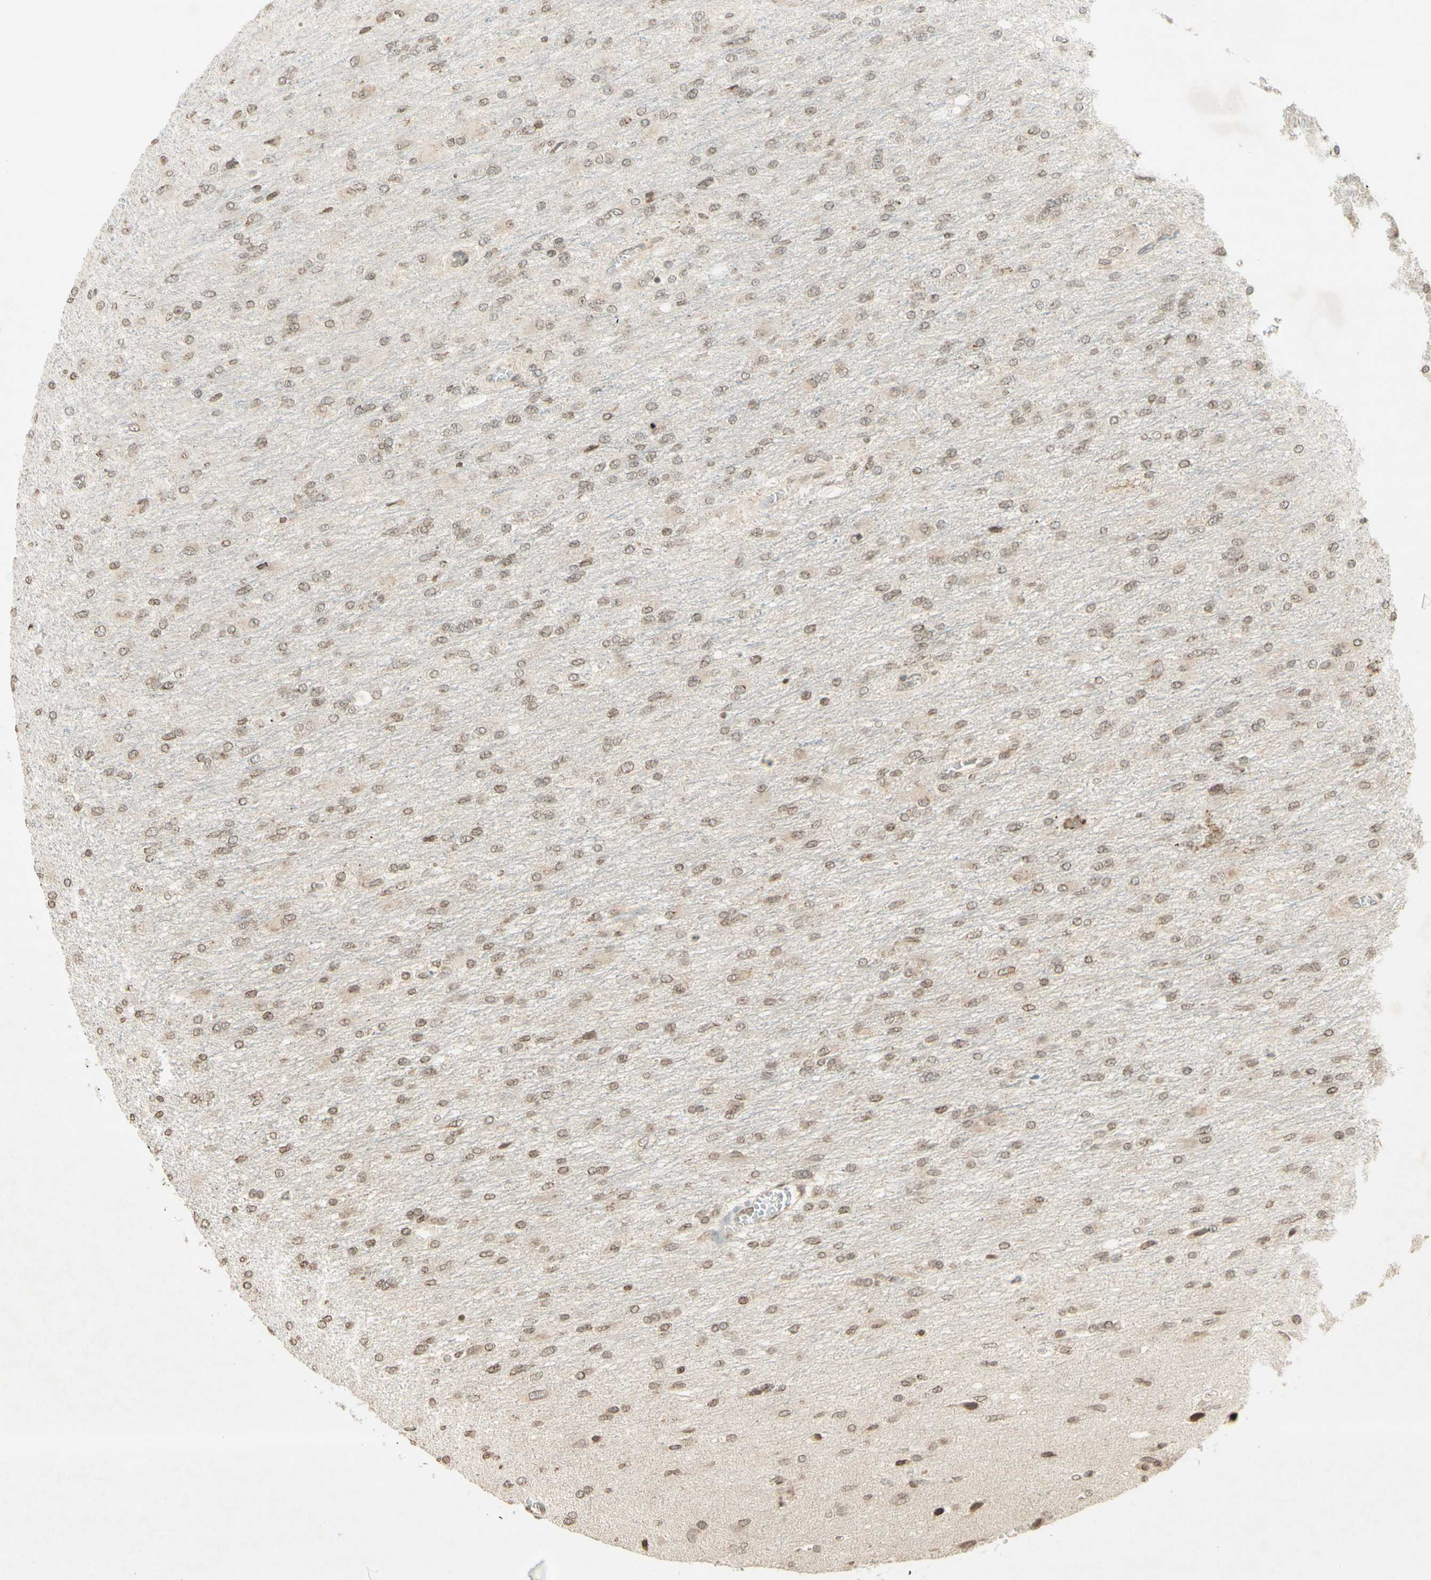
{"staining": {"intensity": "weak", "quantity": ">75%", "location": "cytoplasmic/membranous,nuclear"}, "tissue": "glioma", "cell_type": "Tumor cells", "image_type": "cancer", "snomed": [{"axis": "morphology", "description": "Glioma, malignant, High grade"}, {"axis": "topography", "description": "Cerebral cortex"}], "caption": "Protein expression analysis of human malignant glioma (high-grade) reveals weak cytoplasmic/membranous and nuclear staining in approximately >75% of tumor cells.", "gene": "CCNI", "patient": {"sex": "female", "age": 36}}